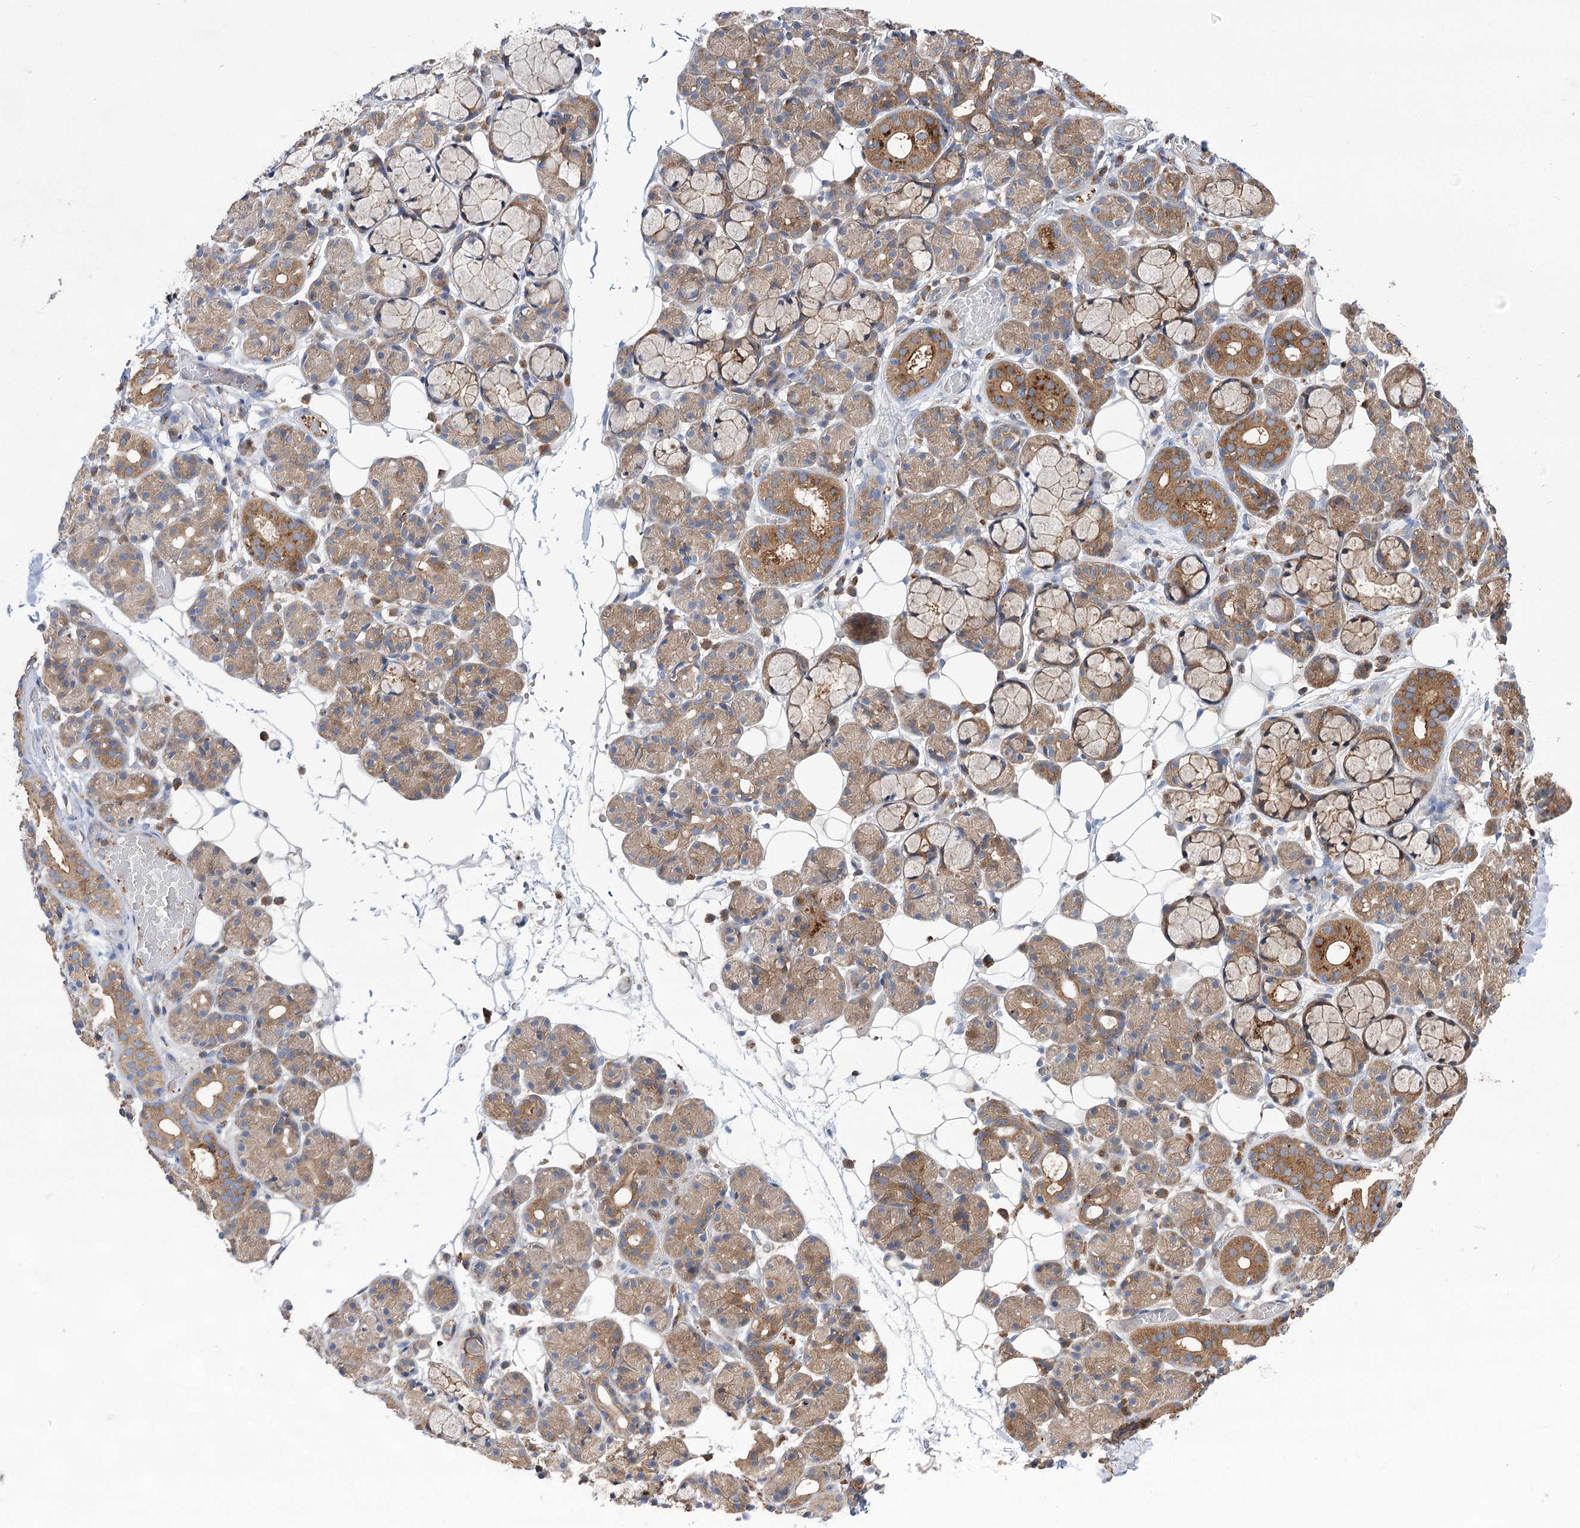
{"staining": {"intensity": "moderate", "quantity": "25%-75%", "location": "cytoplasmic/membranous"}, "tissue": "salivary gland", "cell_type": "Glandular cells", "image_type": "normal", "snomed": [{"axis": "morphology", "description": "Normal tissue, NOS"}, {"axis": "topography", "description": "Salivary gland"}], "caption": "Brown immunohistochemical staining in normal salivary gland exhibits moderate cytoplasmic/membranous expression in about 25%-75% of glandular cells. Nuclei are stained in blue.", "gene": "VPS37B", "patient": {"sex": "male", "age": 63}}